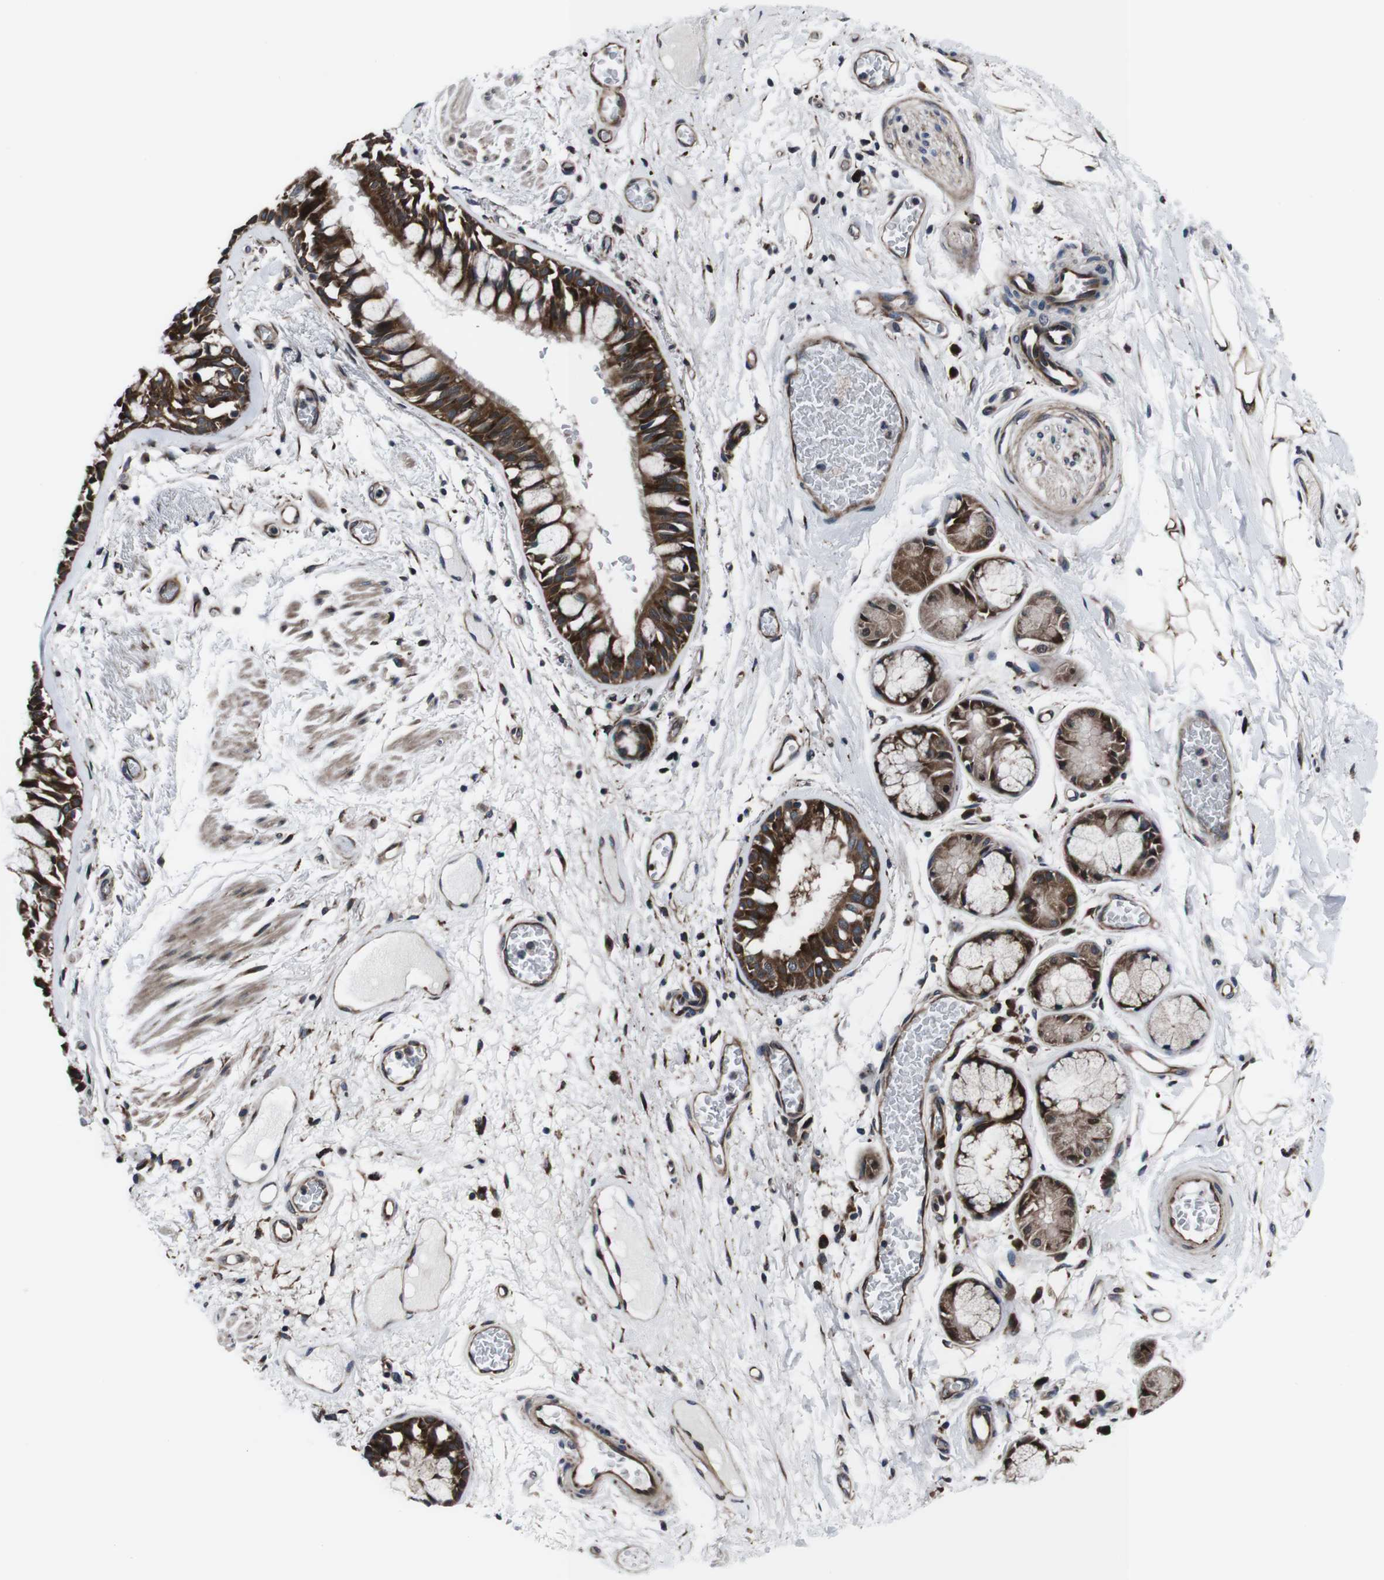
{"staining": {"intensity": "strong", "quantity": ">75%", "location": "cytoplasmic/membranous"}, "tissue": "bronchus", "cell_type": "Respiratory epithelial cells", "image_type": "normal", "snomed": [{"axis": "morphology", "description": "Normal tissue, NOS"}, {"axis": "topography", "description": "Bronchus"}], "caption": "The histopathology image exhibits a brown stain indicating the presence of a protein in the cytoplasmic/membranous of respiratory epithelial cells in bronchus. (IHC, brightfield microscopy, high magnification).", "gene": "EIF4A2", "patient": {"sex": "male", "age": 66}}